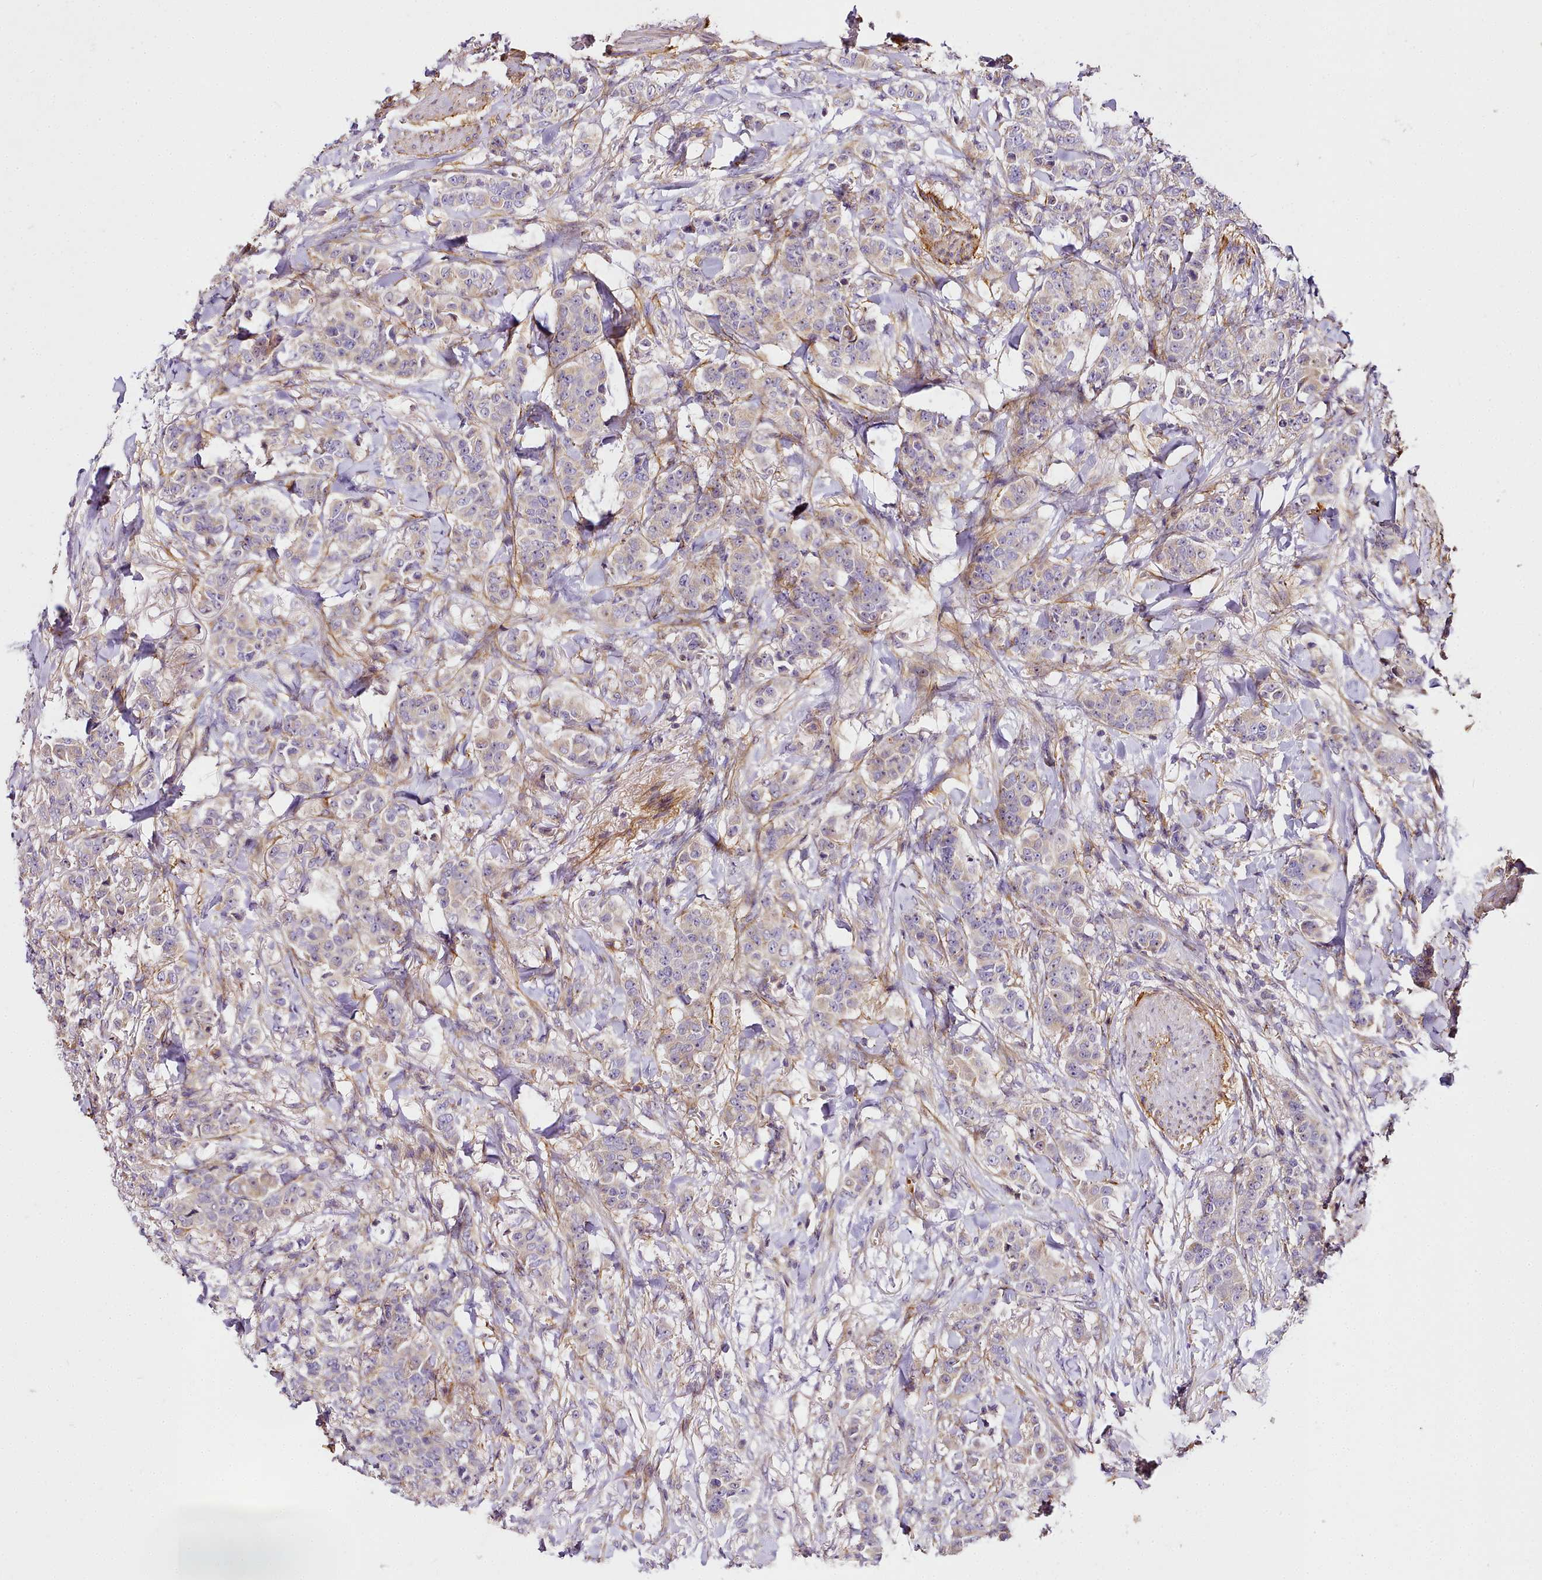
{"staining": {"intensity": "weak", "quantity": "<25%", "location": "cytoplasmic/membranous"}, "tissue": "breast cancer", "cell_type": "Tumor cells", "image_type": "cancer", "snomed": [{"axis": "morphology", "description": "Duct carcinoma"}, {"axis": "topography", "description": "Breast"}], "caption": "Immunohistochemistry micrograph of human breast cancer stained for a protein (brown), which displays no expression in tumor cells.", "gene": "NBPF1", "patient": {"sex": "female", "age": 40}}